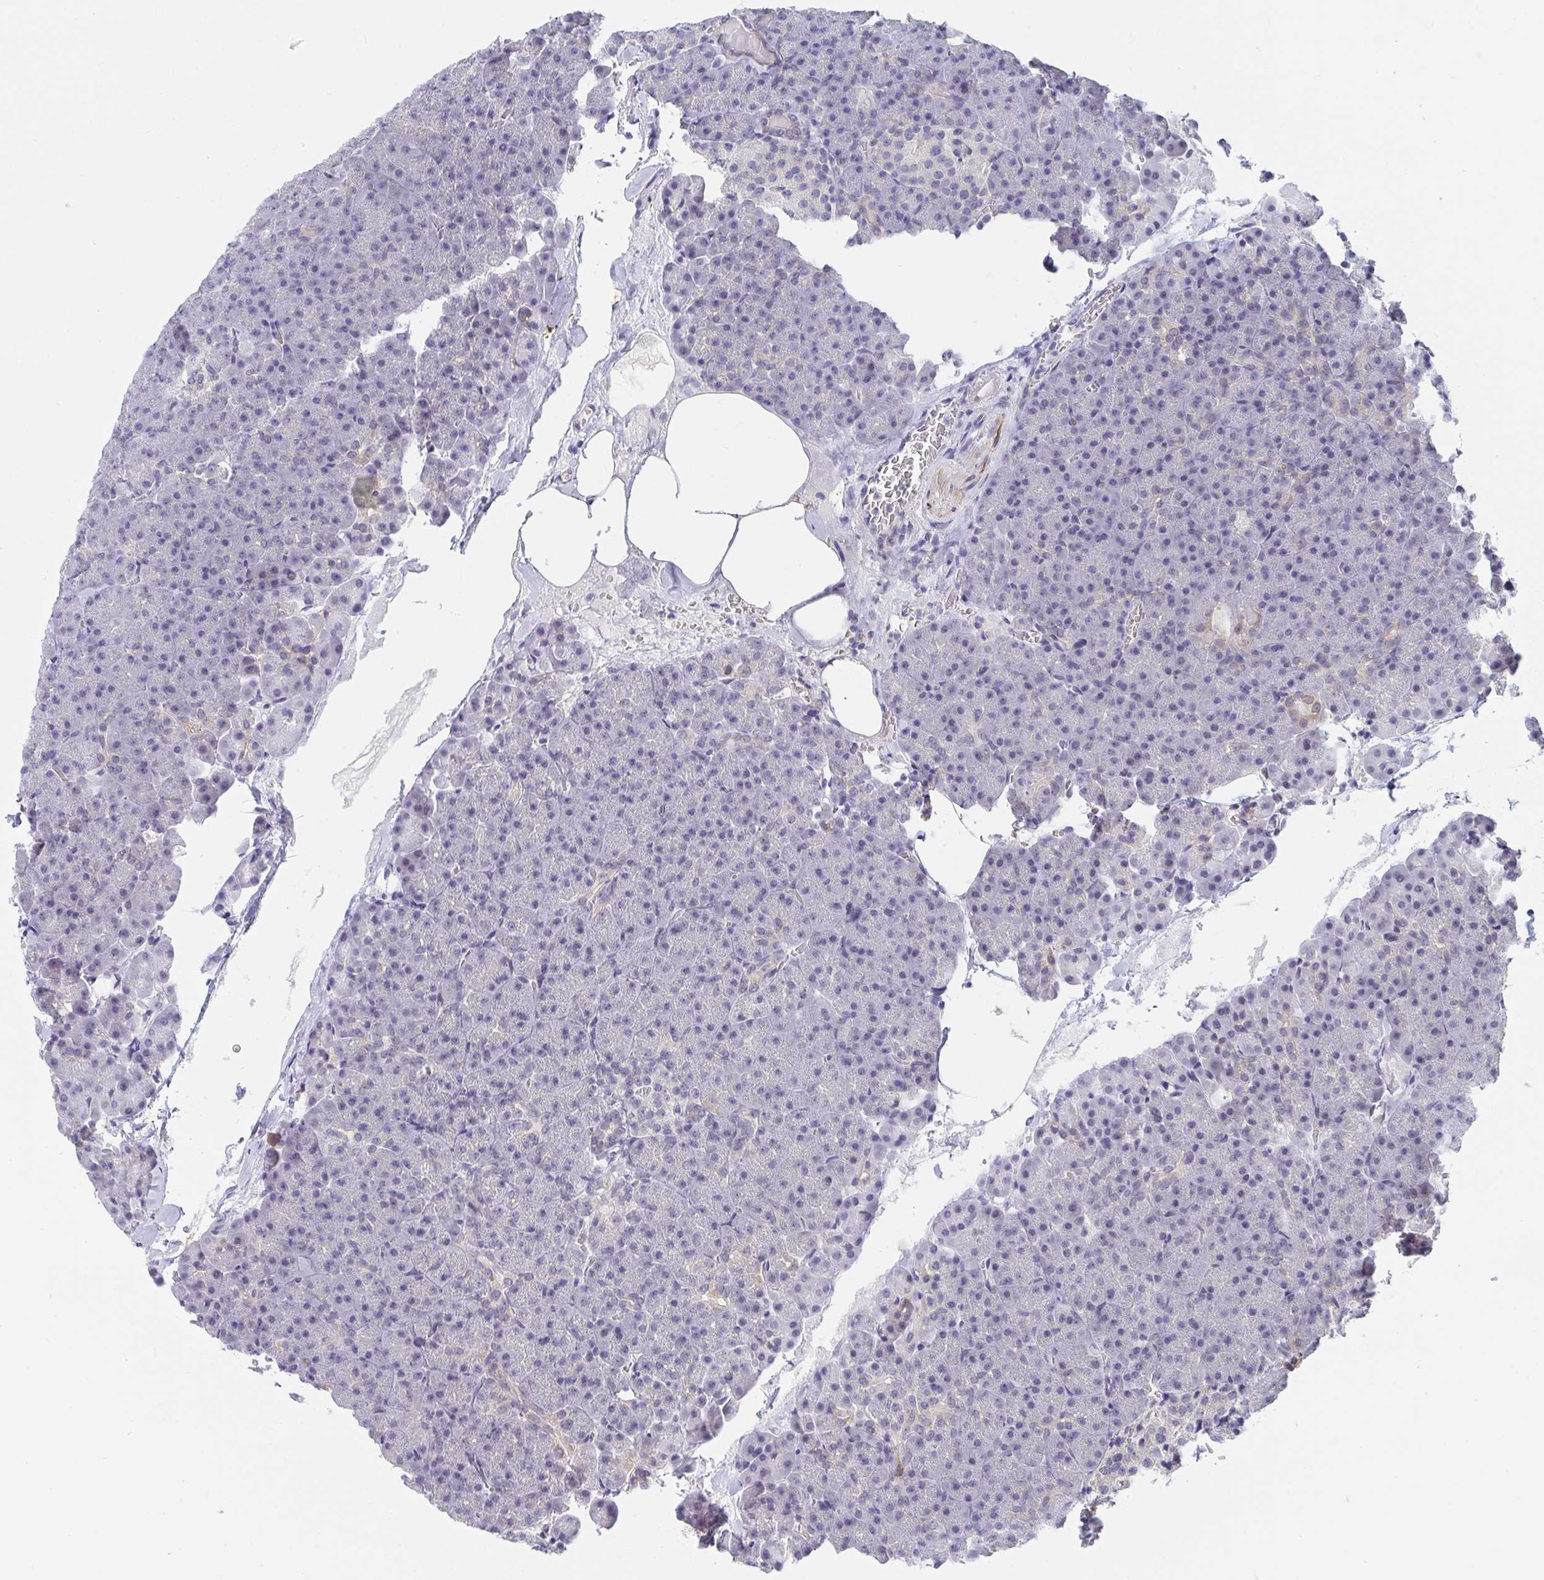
{"staining": {"intensity": "negative", "quantity": "none", "location": "none"}, "tissue": "pancreas", "cell_type": "Exocrine glandular cells", "image_type": "normal", "snomed": [{"axis": "morphology", "description": "Normal tissue, NOS"}, {"axis": "topography", "description": "Pancreas"}], "caption": "DAB immunohistochemical staining of benign human pancreas reveals no significant expression in exocrine glandular cells.", "gene": "FAM156A", "patient": {"sex": "female", "age": 74}}